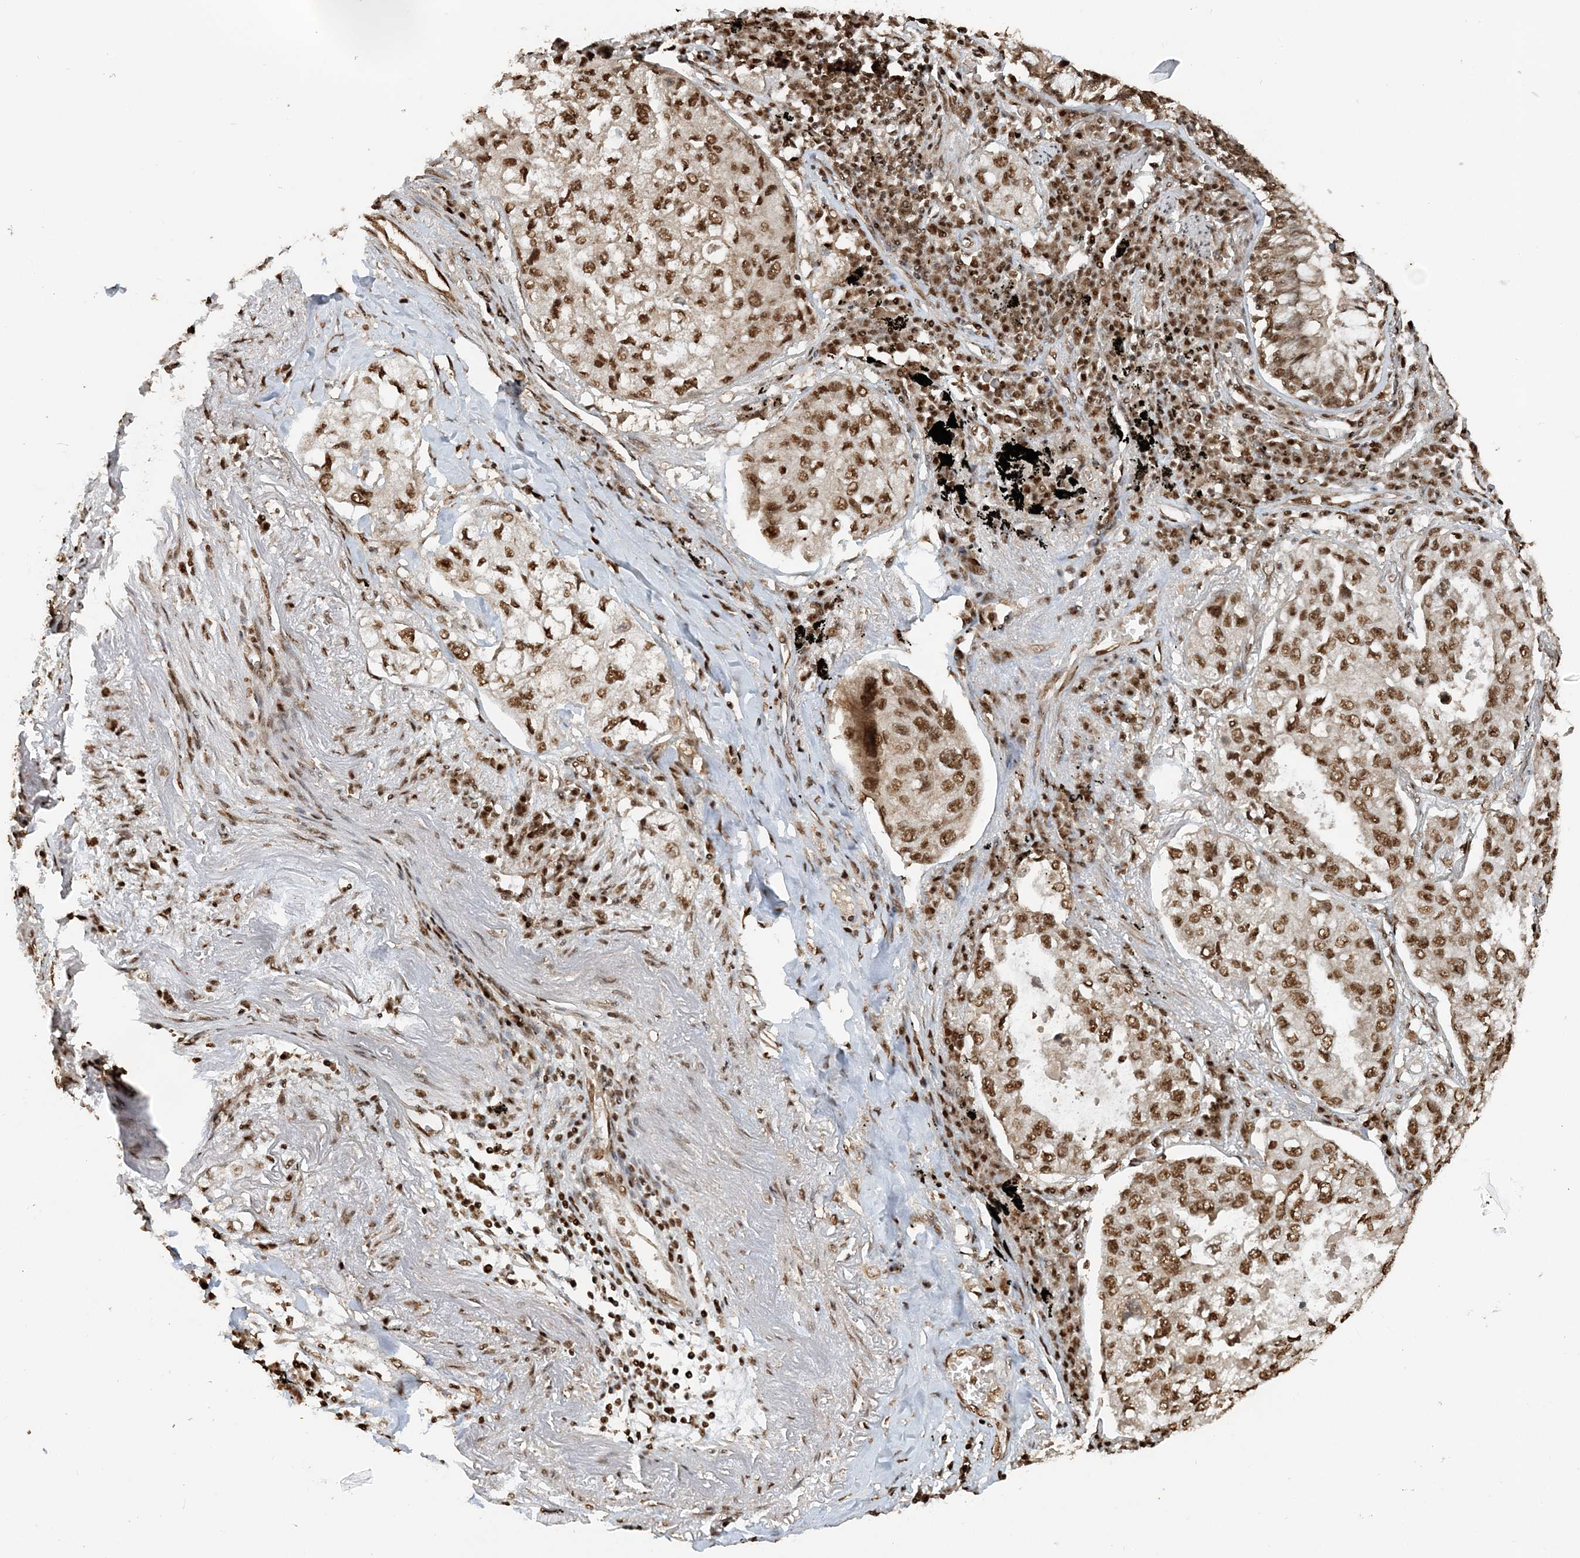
{"staining": {"intensity": "moderate", "quantity": ">75%", "location": "nuclear"}, "tissue": "lung cancer", "cell_type": "Tumor cells", "image_type": "cancer", "snomed": [{"axis": "morphology", "description": "Adenocarcinoma, NOS"}, {"axis": "topography", "description": "Lung"}], "caption": "Adenocarcinoma (lung) was stained to show a protein in brown. There is medium levels of moderate nuclear expression in approximately >75% of tumor cells.", "gene": "ARHGAP35", "patient": {"sex": "male", "age": 65}}